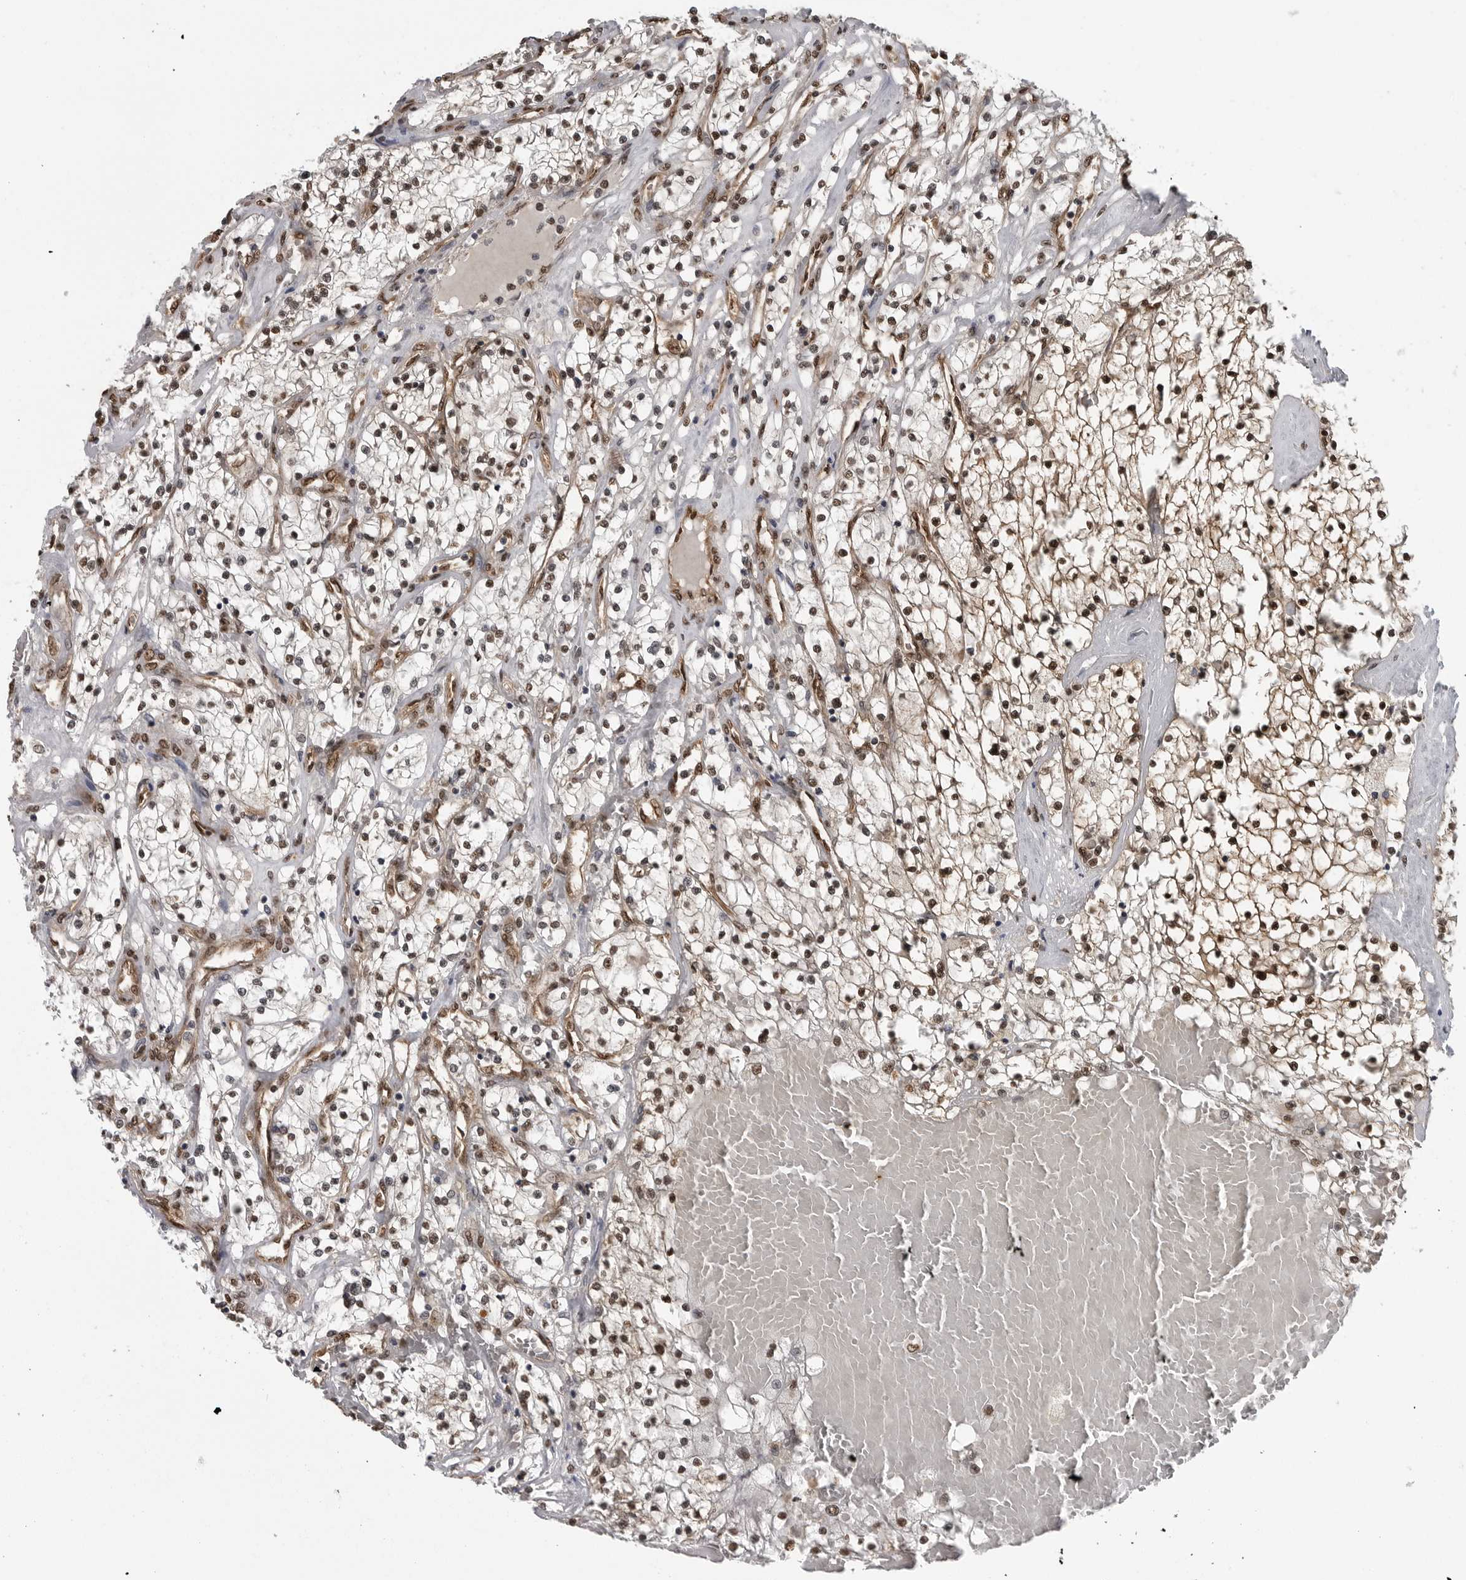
{"staining": {"intensity": "moderate", "quantity": ">75%", "location": "nuclear"}, "tissue": "renal cancer", "cell_type": "Tumor cells", "image_type": "cancer", "snomed": [{"axis": "morphology", "description": "Normal tissue, NOS"}, {"axis": "morphology", "description": "Adenocarcinoma, NOS"}, {"axis": "topography", "description": "Kidney"}], "caption": "A photomicrograph of renal adenocarcinoma stained for a protein demonstrates moderate nuclear brown staining in tumor cells. (DAB = brown stain, brightfield microscopy at high magnification).", "gene": "SMAD2", "patient": {"sex": "male", "age": 68}}